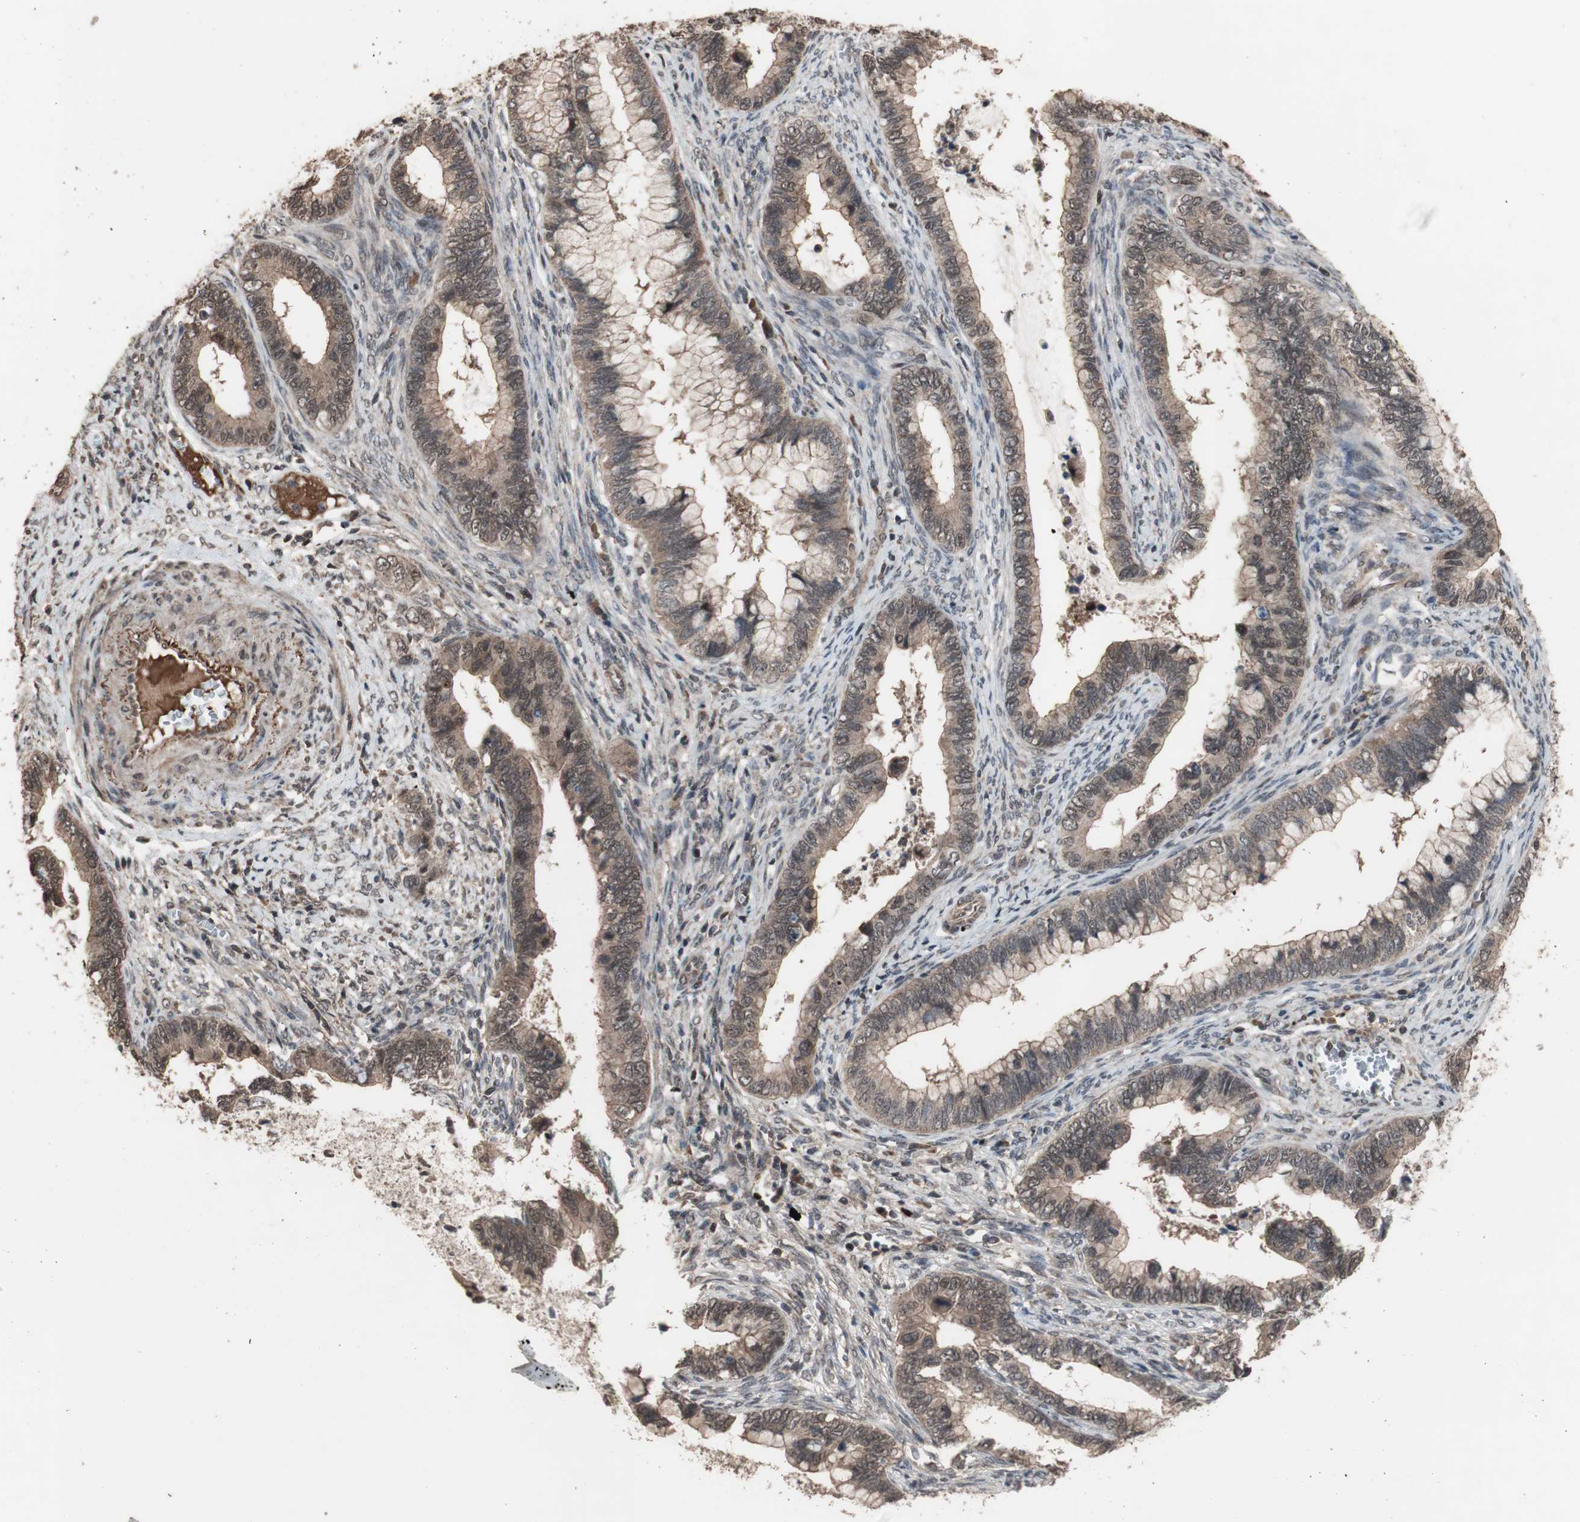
{"staining": {"intensity": "moderate", "quantity": ">75%", "location": "cytoplasmic/membranous"}, "tissue": "cervical cancer", "cell_type": "Tumor cells", "image_type": "cancer", "snomed": [{"axis": "morphology", "description": "Adenocarcinoma, NOS"}, {"axis": "topography", "description": "Cervix"}], "caption": "Protein staining of adenocarcinoma (cervical) tissue shows moderate cytoplasmic/membranous expression in approximately >75% of tumor cells.", "gene": "KANSL1", "patient": {"sex": "female", "age": 44}}